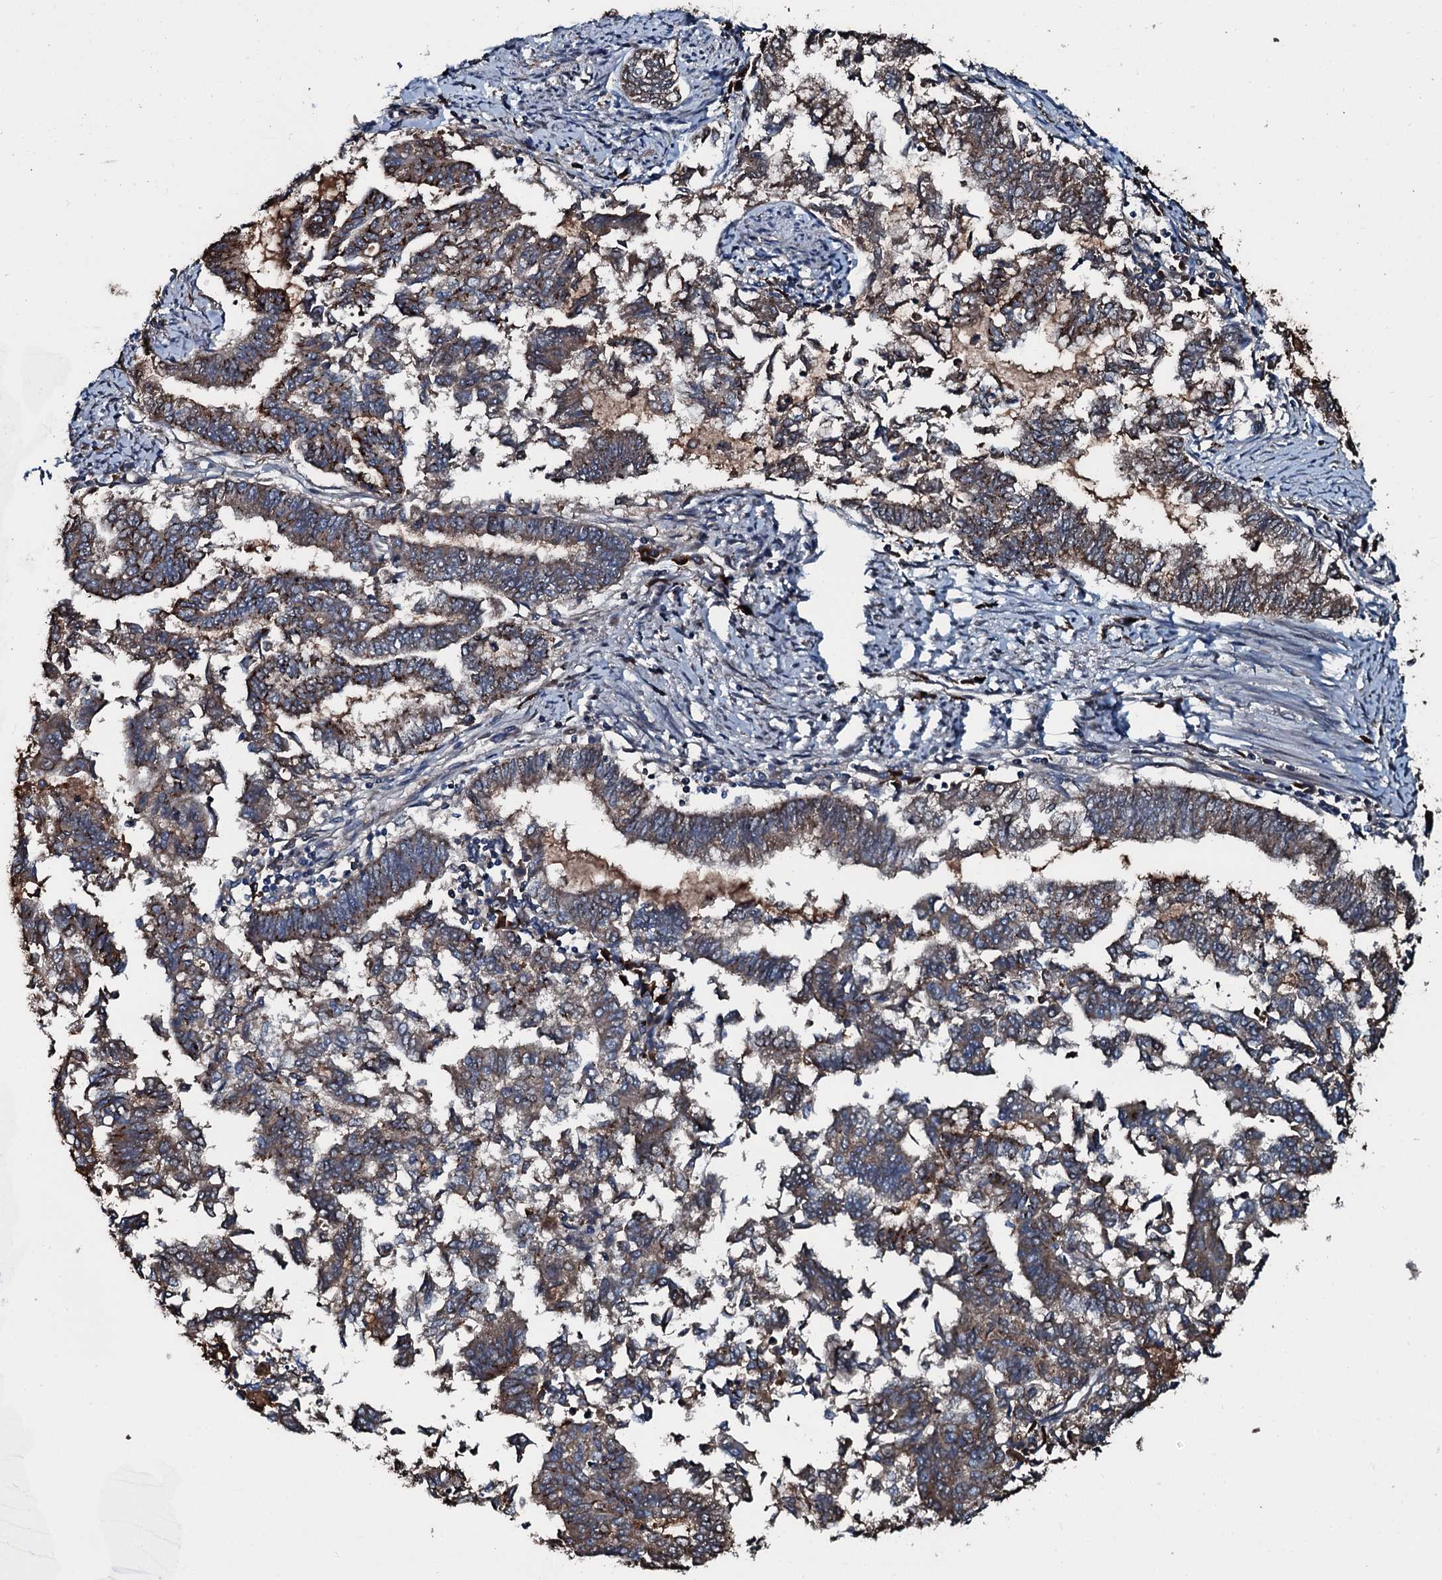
{"staining": {"intensity": "moderate", "quantity": ">75%", "location": "cytoplasmic/membranous"}, "tissue": "endometrial cancer", "cell_type": "Tumor cells", "image_type": "cancer", "snomed": [{"axis": "morphology", "description": "Adenocarcinoma, NOS"}, {"axis": "topography", "description": "Endometrium"}], "caption": "Adenocarcinoma (endometrial) was stained to show a protein in brown. There is medium levels of moderate cytoplasmic/membranous expression in approximately >75% of tumor cells.", "gene": "AARS1", "patient": {"sex": "female", "age": 79}}